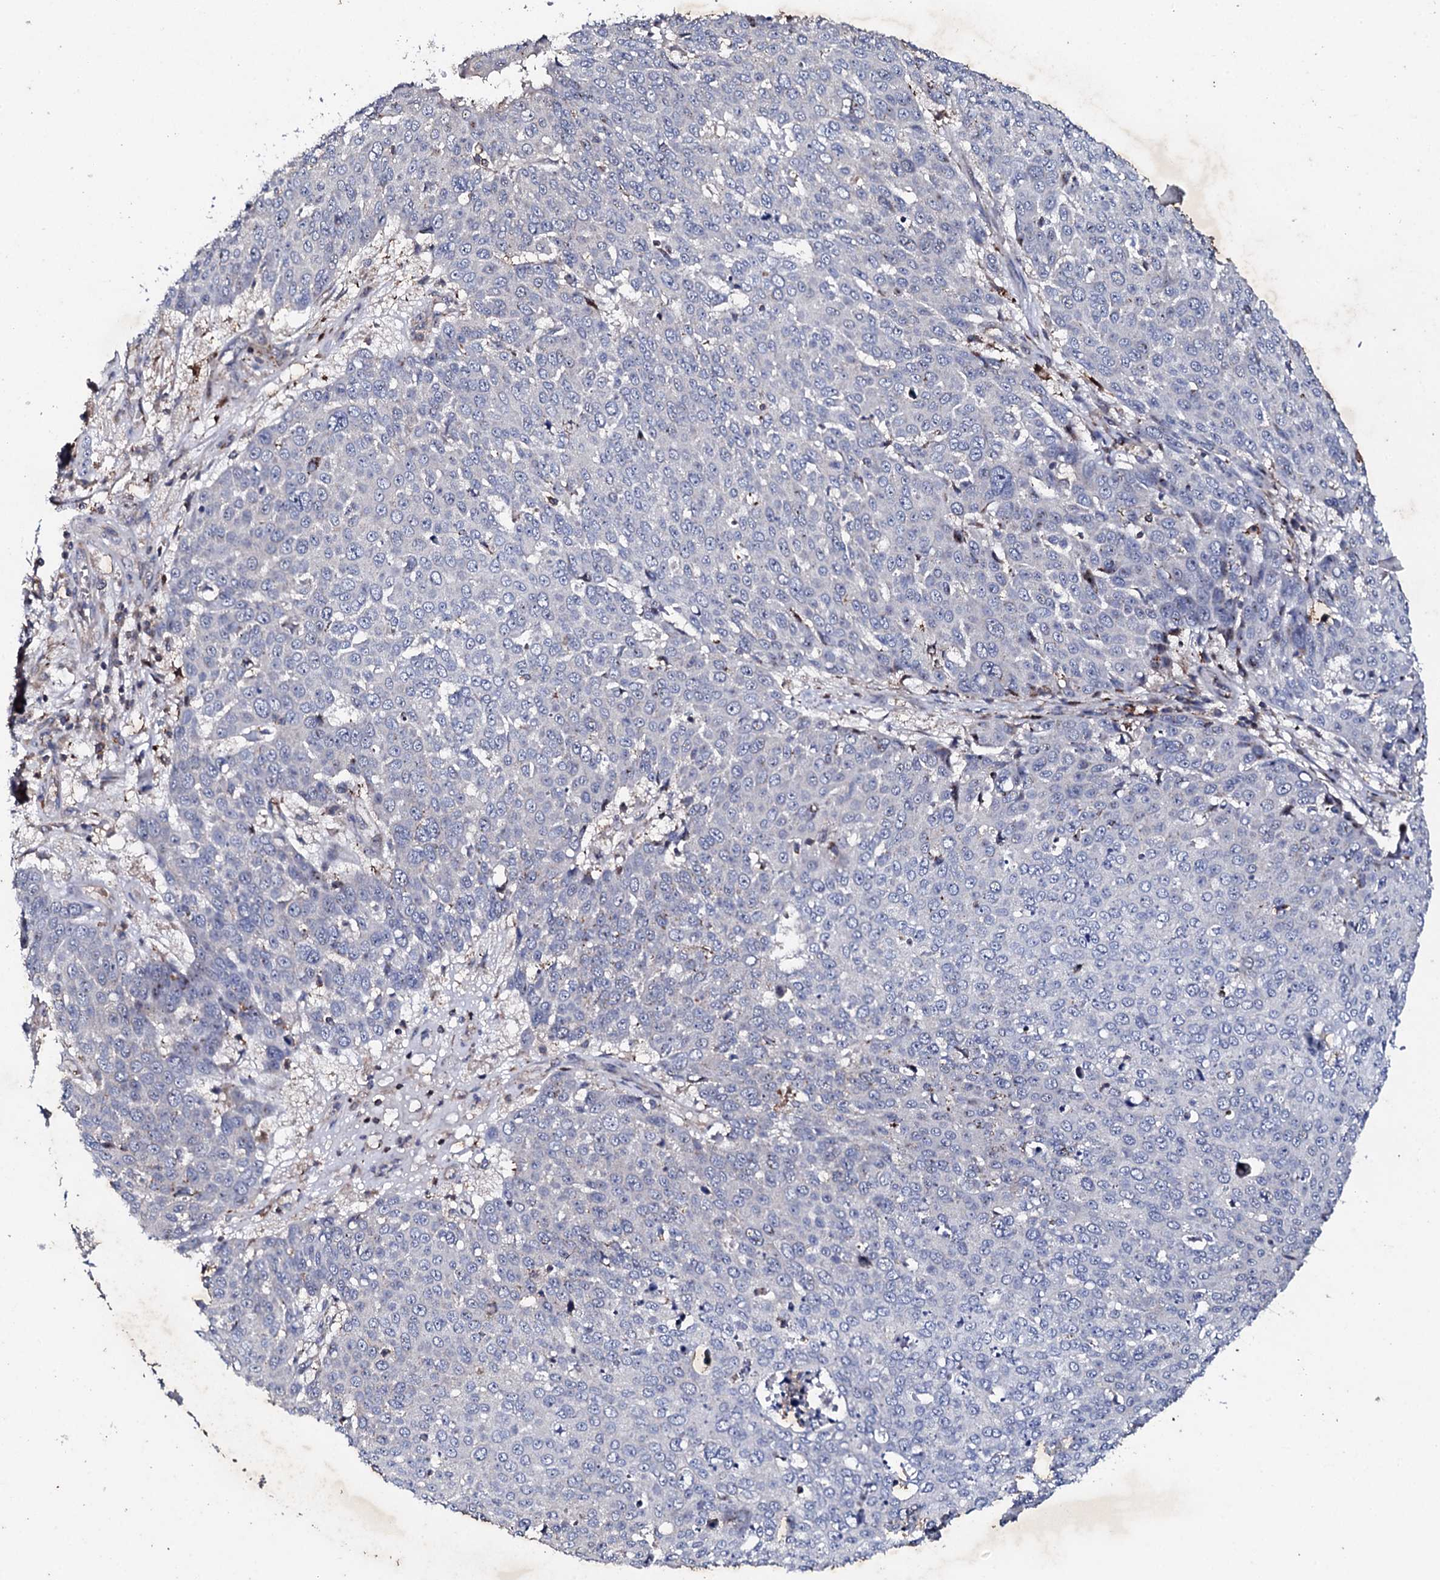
{"staining": {"intensity": "negative", "quantity": "none", "location": "none"}, "tissue": "skin cancer", "cell_type": "Tumor cells", "image_type": "cancer", "snomed": [{"axis": "morphology", "description": "Squamous cell carcinoma, NOS"}, {"axis": "topography", "description": "Skin"}], "caption": "Tumor cells show no significant protein staining in skin cancer (squamous cell carcinoma).", "gene": "GTPBP4", "patient": {"sex": "male", "age": 71}}